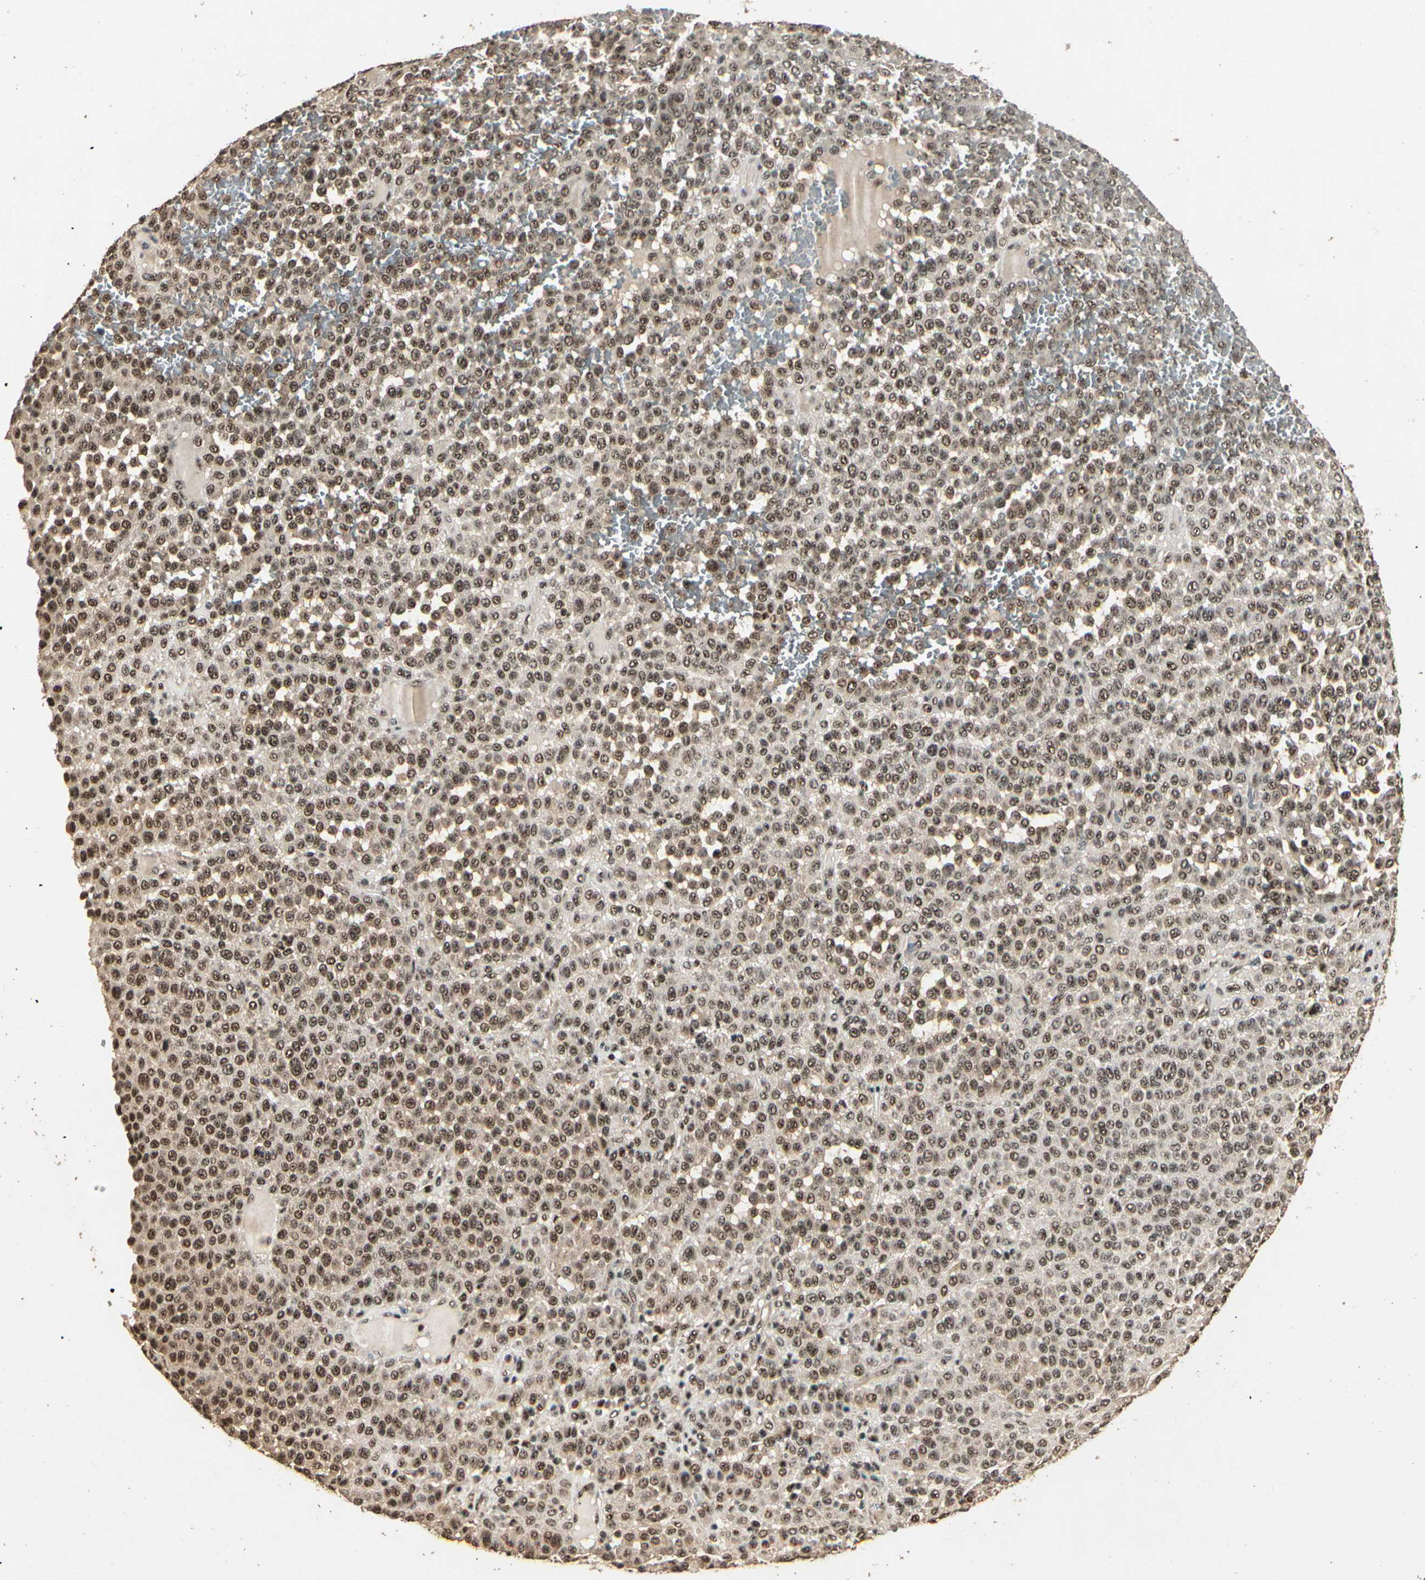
{"staining": {"intensity": "moderate", "quantity": ">75%", "location": "cytoplasmic/membranous,nuclear"}, "tissue": "melanoma", "cell_type": "Tumor cells", "image_type": "cancer", "snomed": [{"axis": "morphology", "description": "Malignant melanoma, Metastatic site"}, {"axis": "topography", "description": "Pancreas"}], "caption": "A micrograph of melanoma stained for a protein exhibits moderate cytoplasmic/membranous and nuclear brown staining in tumor cells.", "gene": "RBM25", "patient": {"sex": "female", "age": 30}}